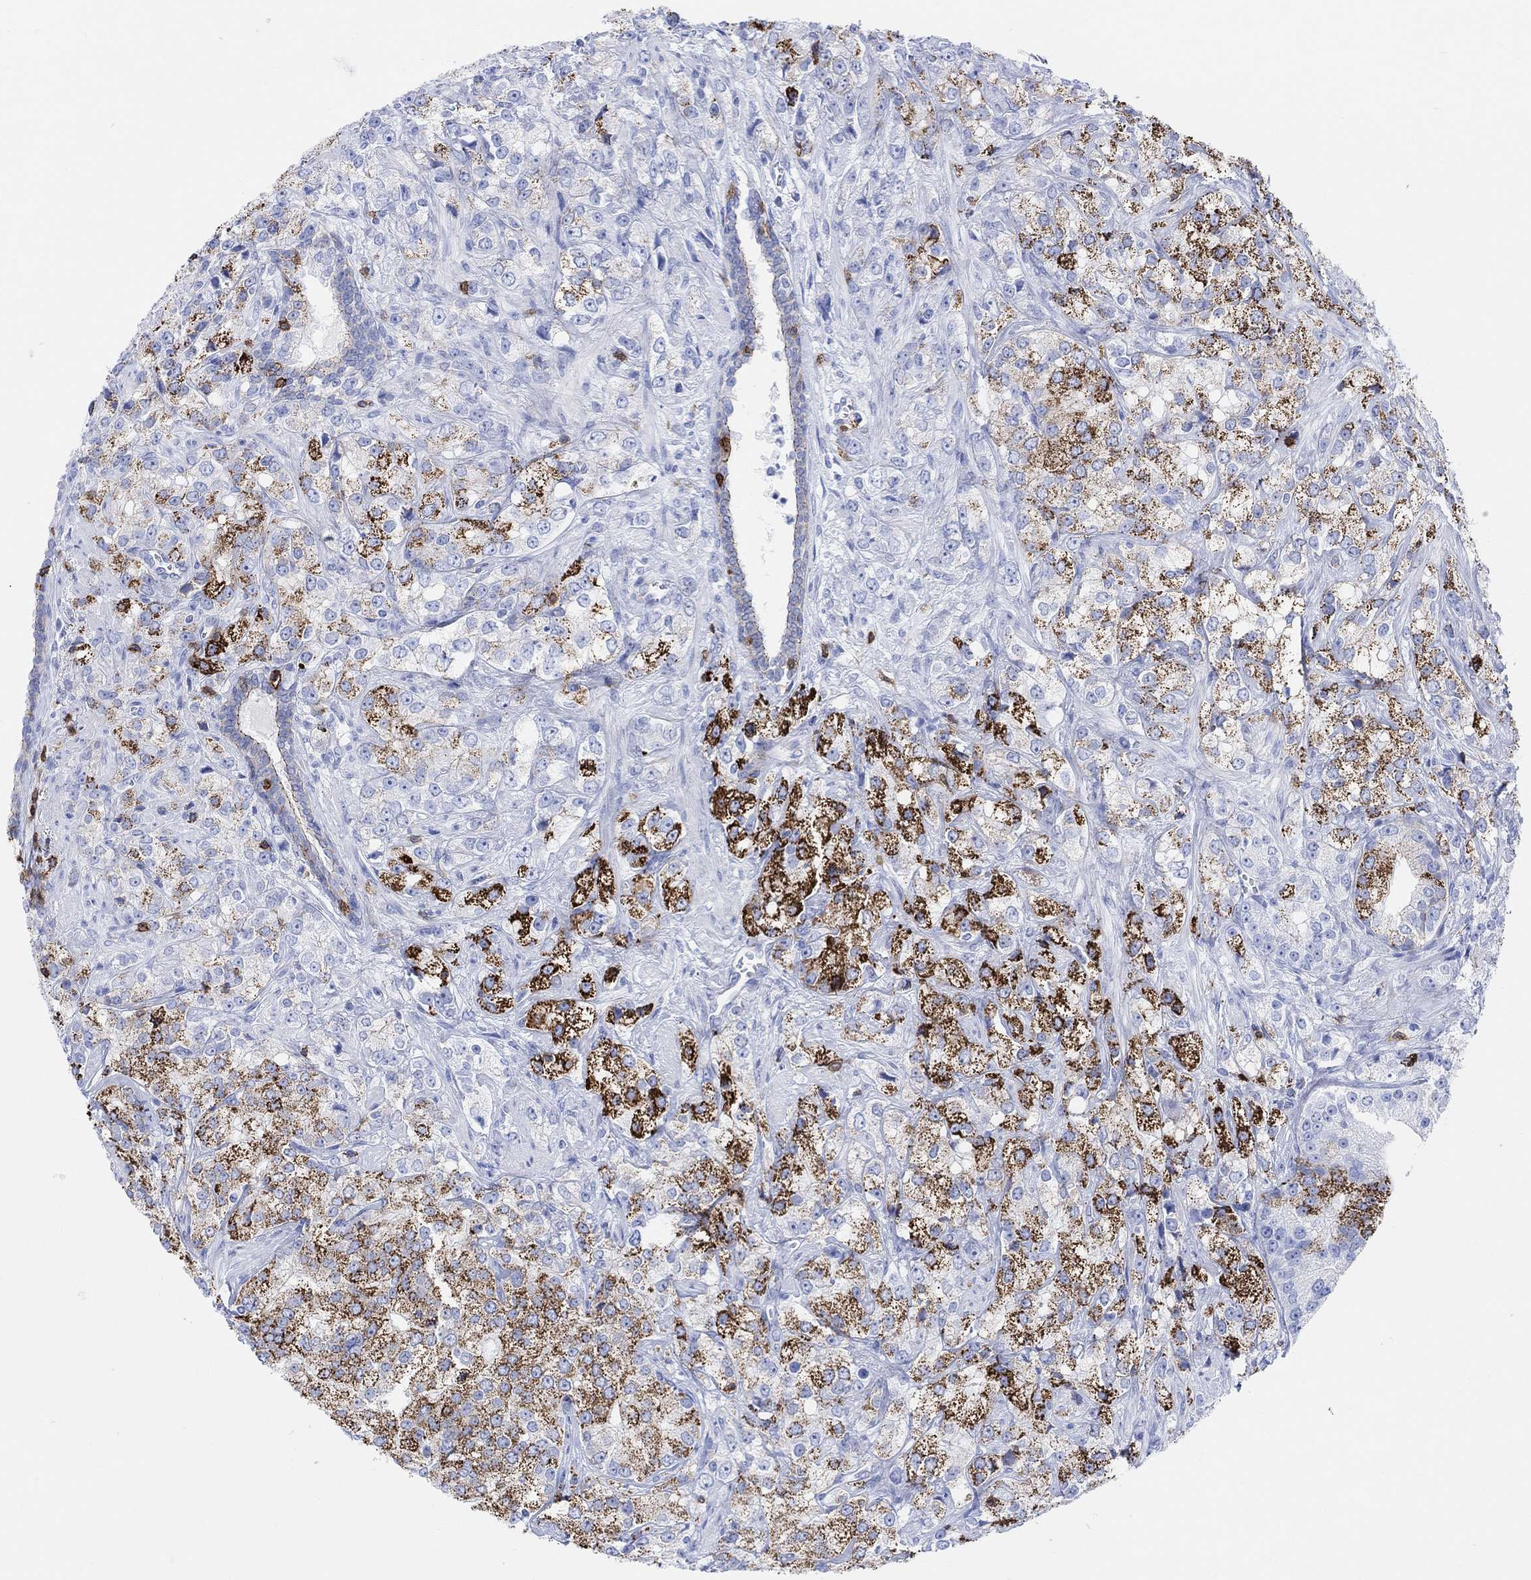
{"staining": {"intensity": "strong", "quantity": "25%-75%", "location": "cytoplasmic/membranous"}, "tissue": "prostate cancer", "cell_type": "Tumor cells", "image_type": "cancer", "snomed": [{"axis": "morphology", "description": "Adenocarcinoma, NOS"}, {"axis": "topography", "description": "Prostate and seminal vesicle, NOS"}, {"axis": "topography", "description": "Prostate"}], "caption": "DAB (3,3'-diaminobenzidine) immunohistochemical staining of prostate adenocarcinoma shows strong cytoplasmic/membranous protein positivity in approximately 25%-75% of tumor cells.", "gene": "GPR65", "patient": {"sex": "male", "age": 68}}